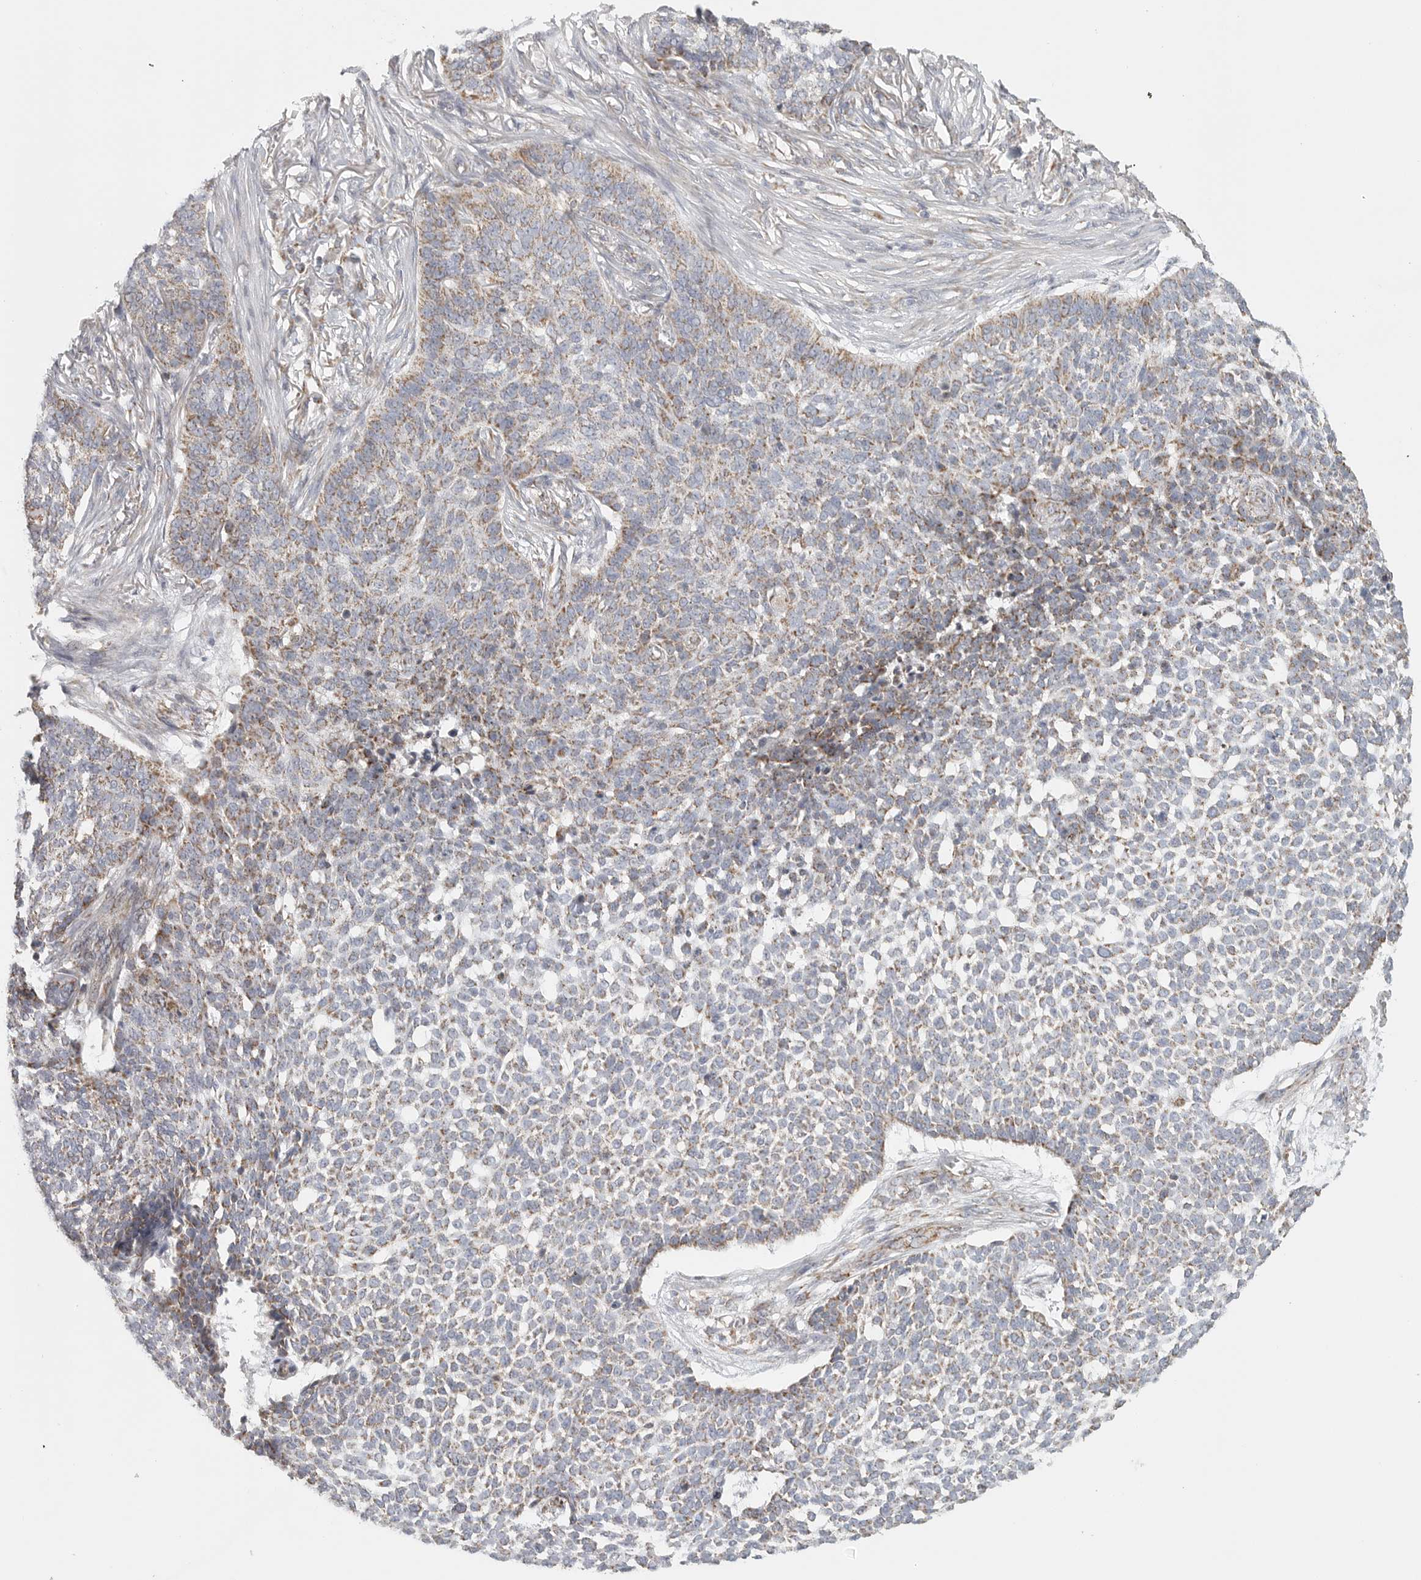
{"staining": {"intensity": "moderate", "quantity": ">75%", "location": "cytoplasmic/membranous"}, "tissue": "skin cancer", "cell_type": "Tumor cells", "image_type": "cancer", "snomed": [{"axis": "morphology", "description": "Basal cell carcinoma"}, {"axis": "topography", "description": "Skin"}], "caption": "Immunohistochemical staining of human skin cancer displays medium levels of moderate cytoplasmic/membranous protein staining in about >75% of tumor cells.", "gene": "SLC25A26", "patient": {"sex": "male", "age": 85}}